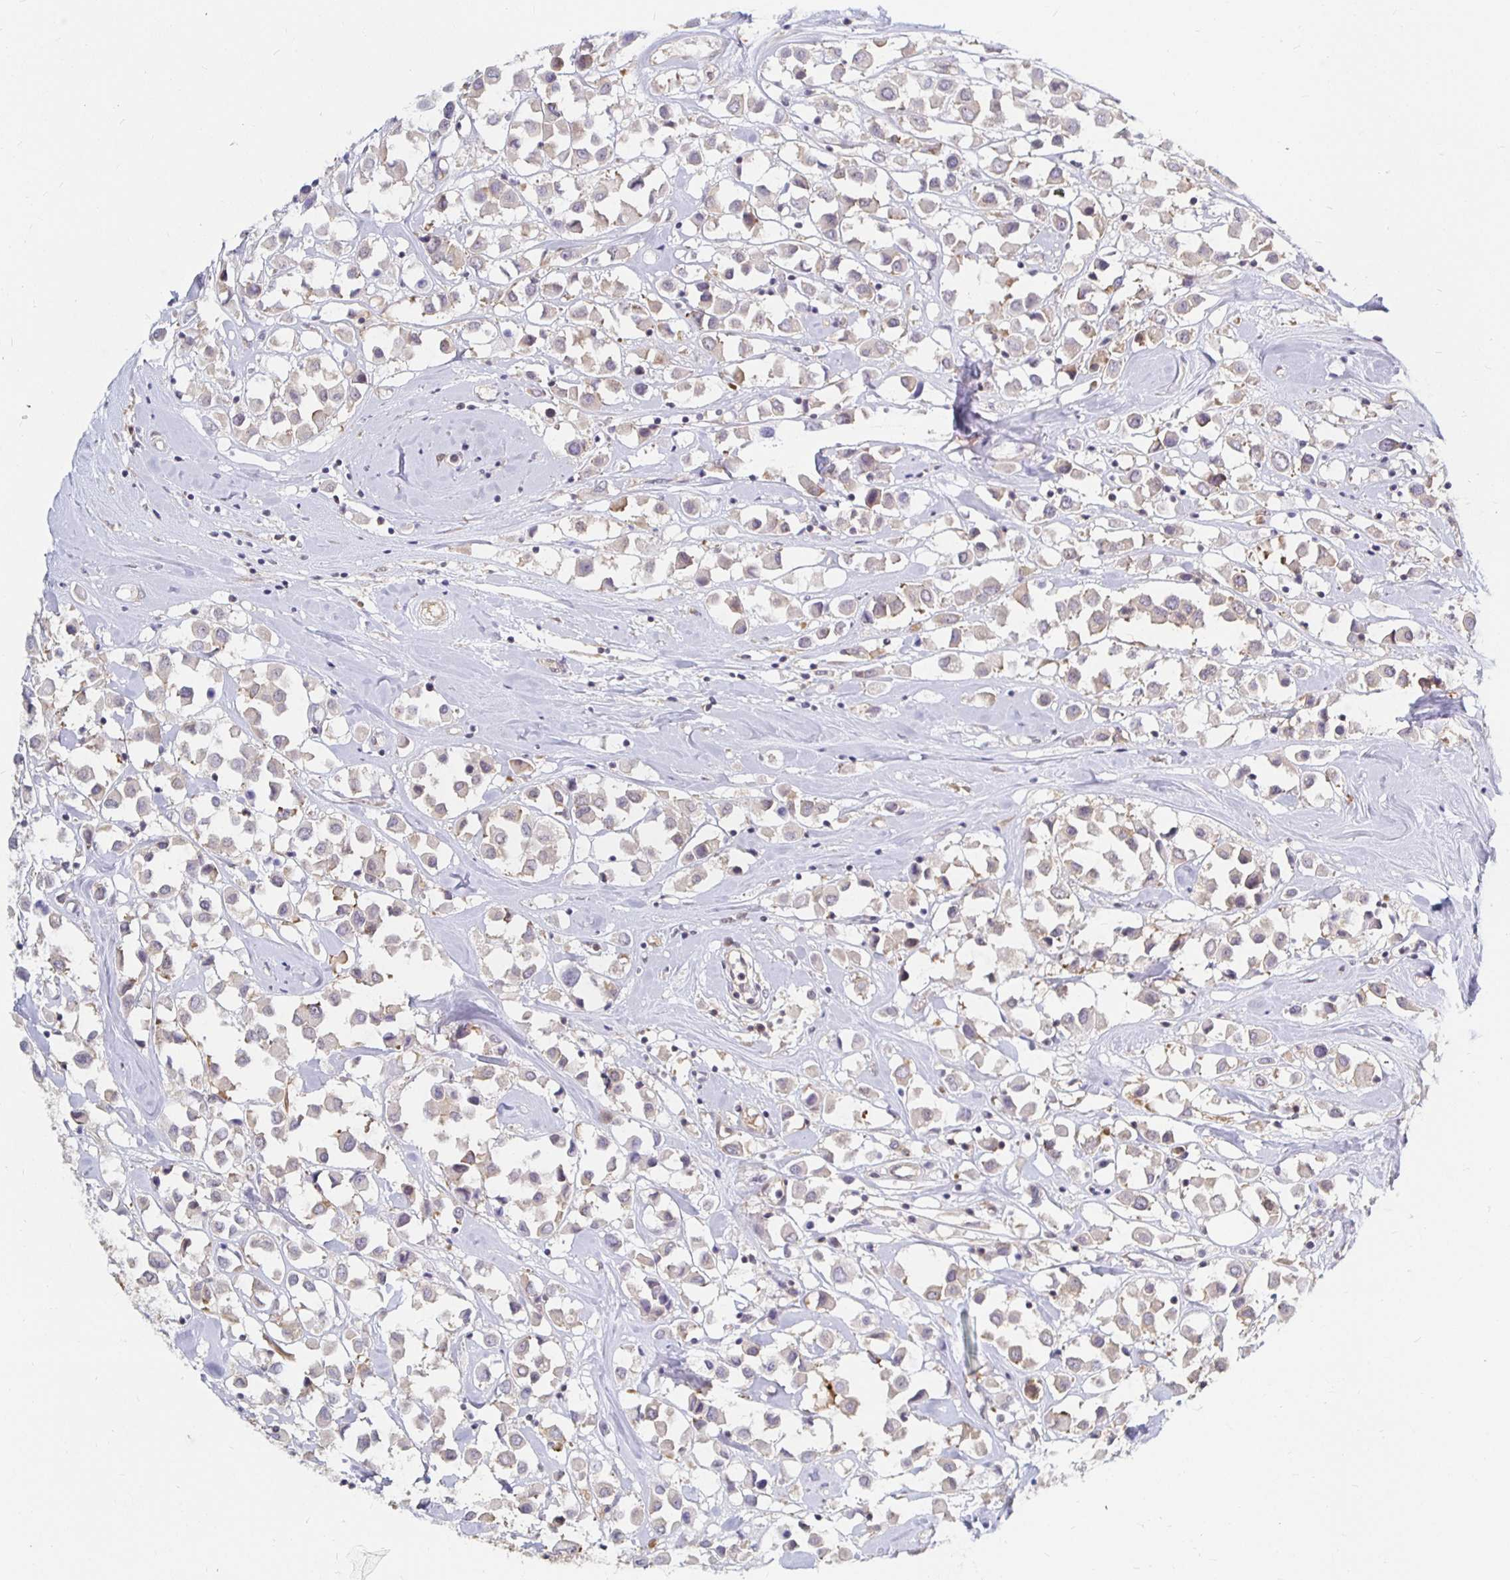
{"staining": {"intensity": "weak", "quantity": "<25%", "location": "cytoplasmic/membranous"}, "tissue": "breast cancer", "cell_type": "Tumor cells", "image_type": "cancer", "snomed": [{"axis": "morphology", "description": "Duct carcinoma"}, {"axis": "topography", "description": "Breast"}], "caption": "Tumor cells show no significant staining in infiltrating ductal carcinoma (breast).", "gene": "PDAP1", "patient": {"sex": "female", "age": 61}}